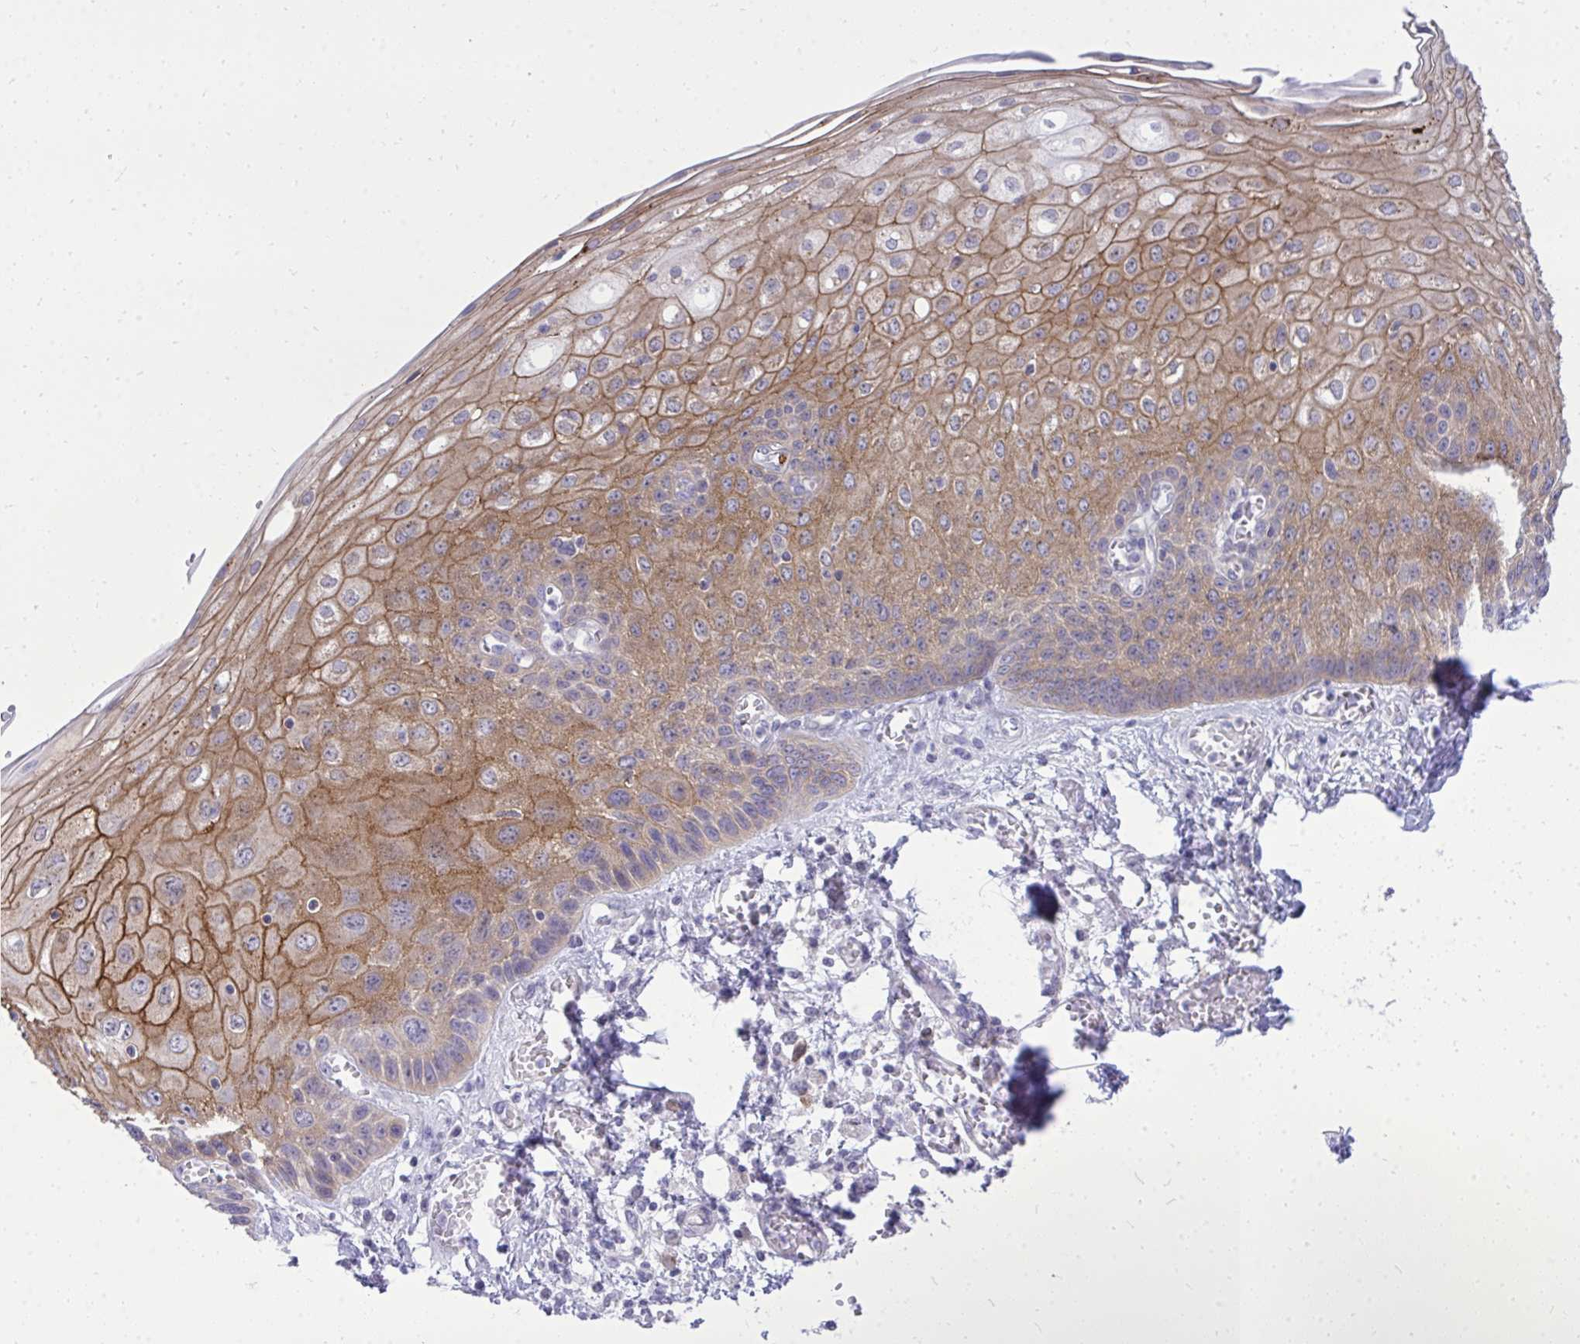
{"staining": {"intensity": "moderate", "quantity": "25%-75%", "location": "cytoplasmic/membranous"}, "tissue": "esophagus", "cell_type": "Squamous epithelial cells", "image_type": "normal", "snomed": [{"axis": "morphology", "description": "Normal tissue, NOS"}, {"axis": "morphology", "description": "Adenocarcinoma, NOS"}, {"axis": "topography", "description": "Esophagus"}], "caption": "Benign esophagus was stained to show a protein in brown. There is medium levels of moderate cytoplasmic/membranous positivity in about 25%-75% of squamous epithelial cells.", "gene": "SPTBN2", "patient": {"sex": "male", "age": 81}}